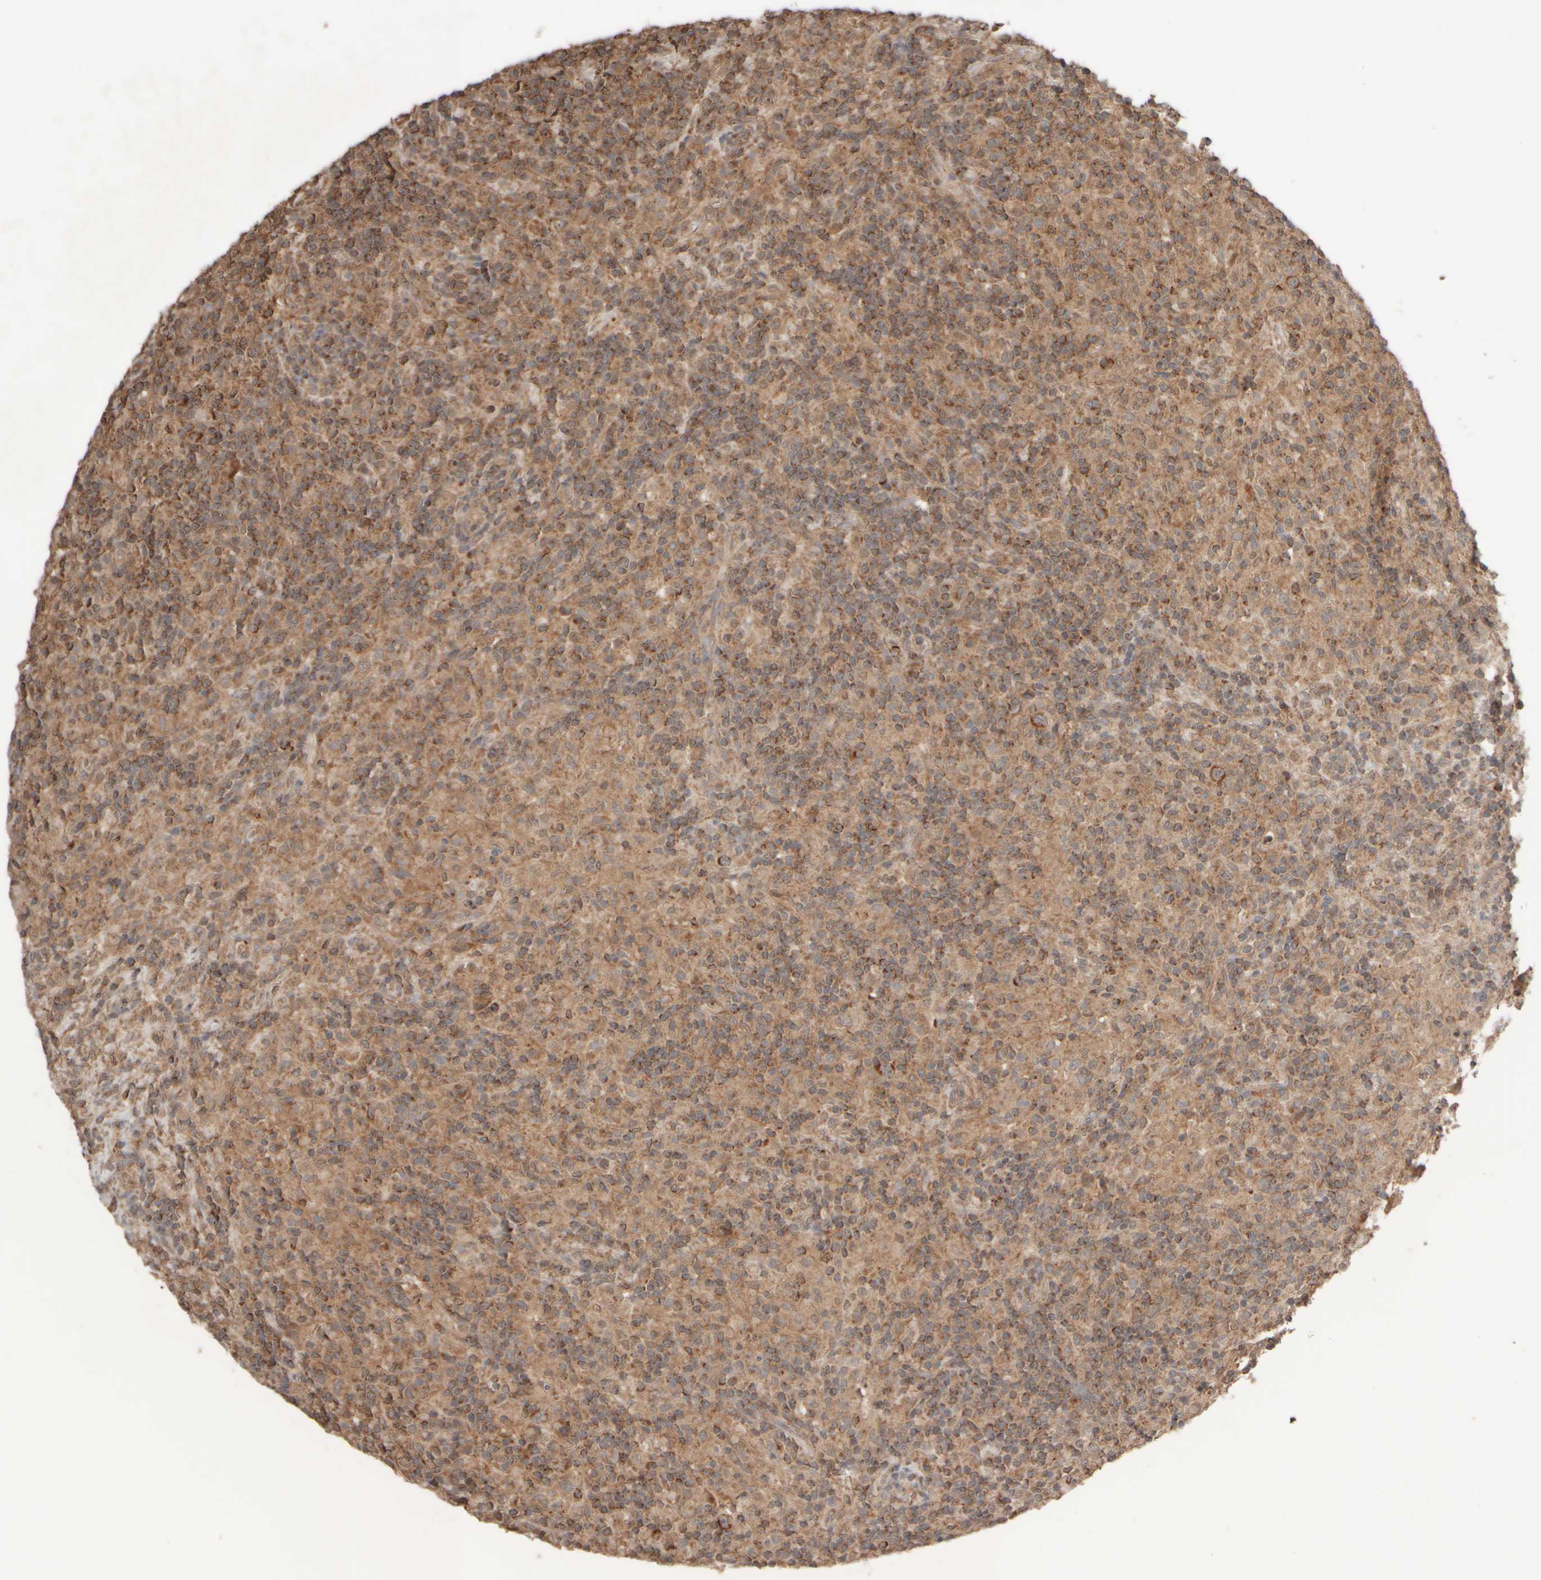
{"staining": {"intensity": "moderate", "quantity": ">75%", "location": "cytoplasmic/membranous"}, "tissue": "lymphoma", "cell_type": "Tumor cells", "image_type": "cancer", "snomed": [{"axis": "morphology", "description": "Hodgkin's disease, NOS"}, {"axis": "topography", "description": "Lymph node"}], "caption": "Moderate cytoplasmic/membranous positivity is identified in about >75% of tumor cells in lymphoma. (brown staining indicates protein expression, while blue staining denotes nuclei).", "gene": "EIF2B3", "patient": {"sex": "male", "age": 70}}